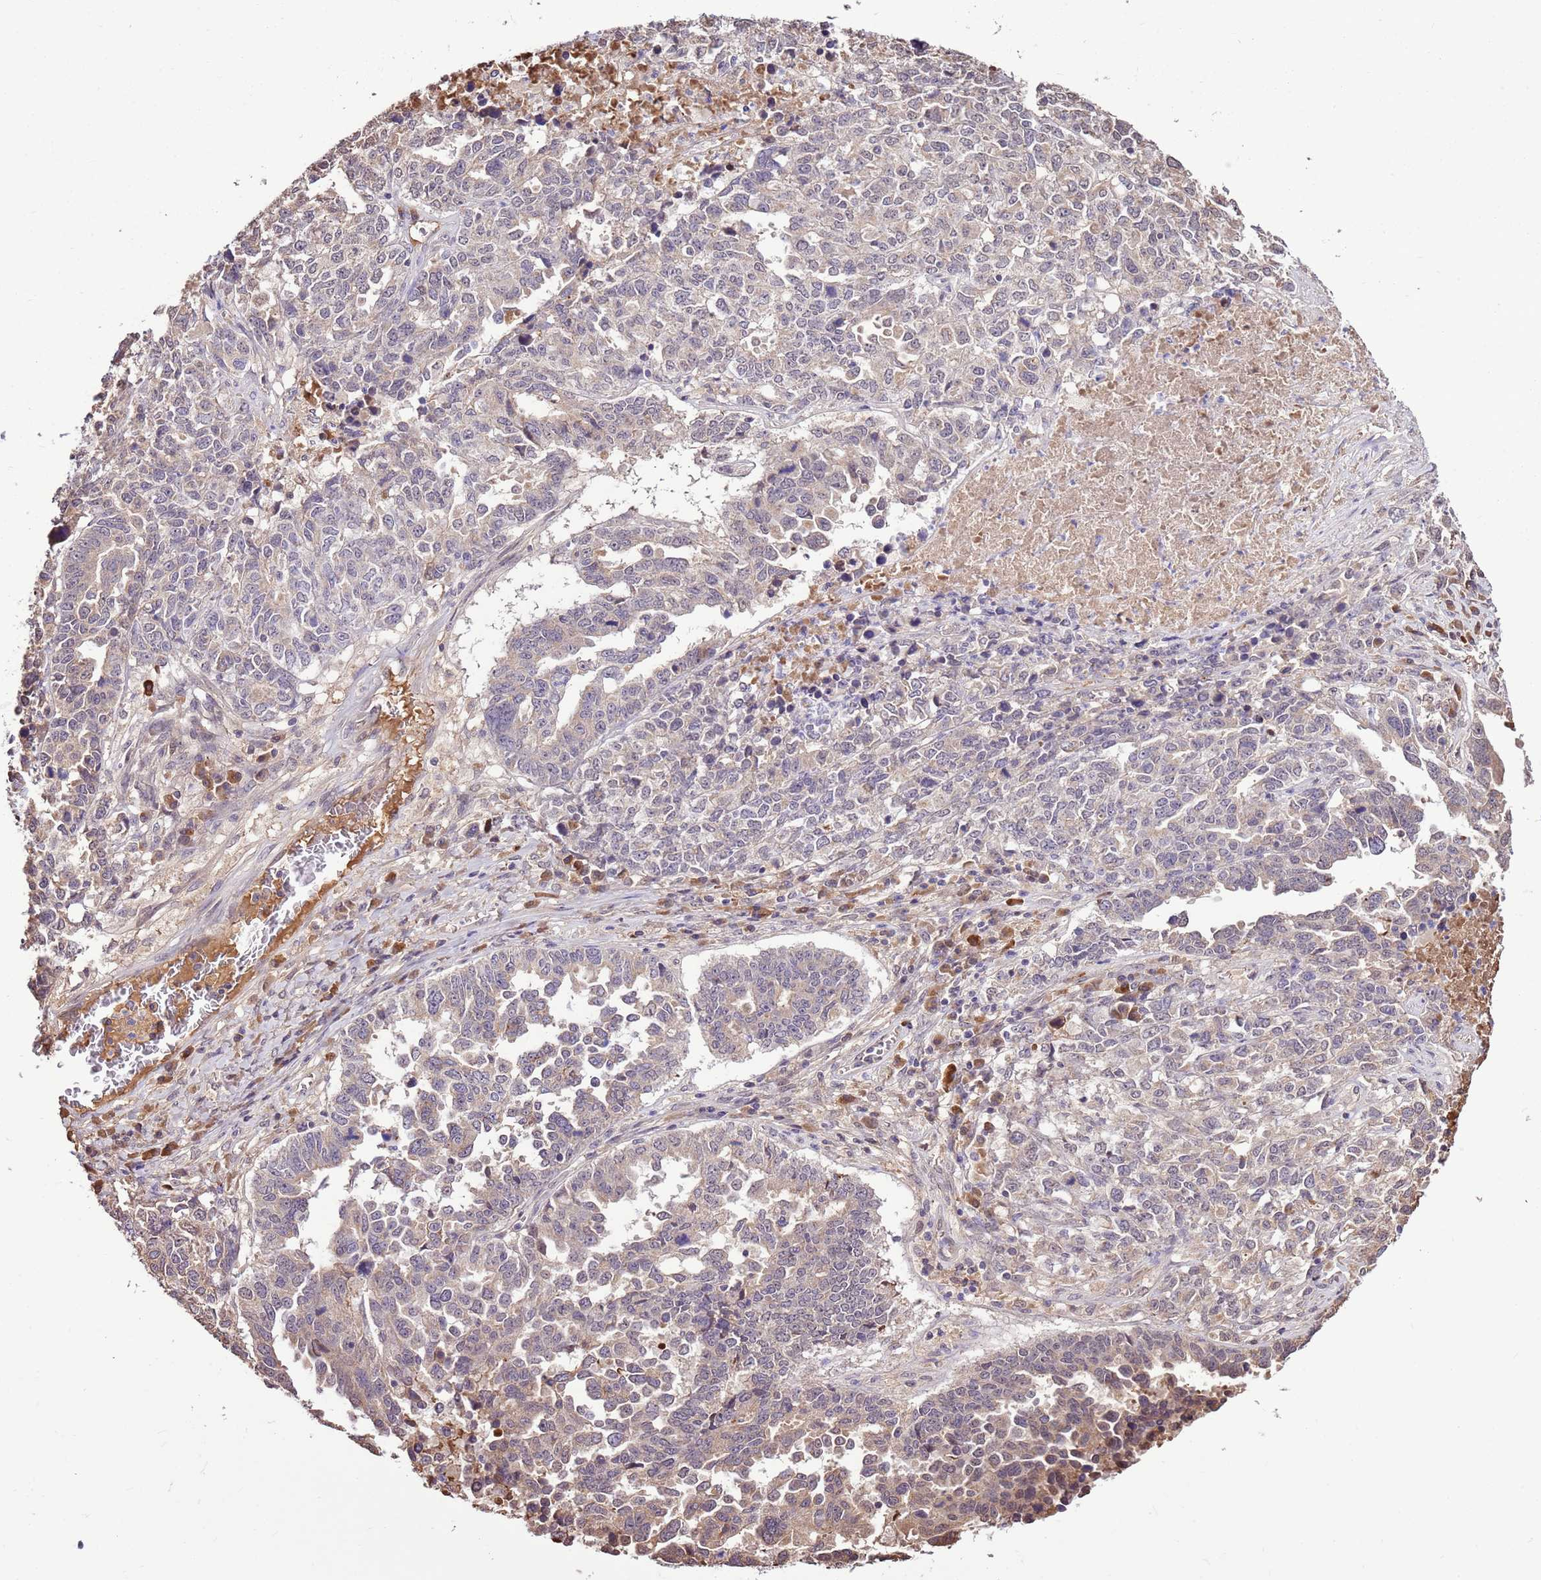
{"staining": {"intensity": "negative", "quantity": "none", "location": "none"}, "tissue": "ovarian cancer", "cell_type": "Tumor cells", "image_type": "cancer", "snomed": [{"axis": "morphology", "description": "Carcinoma, endometroid"}, {"axis": "topography", "description": "Ovary"}], "caption": "This is a micrograph of immunohistochemistry staining of ovarian endometroid carcinoma, which shows no expression in tumor cells.", "gene": "BBS5", "patient": {"sex": "female", "age": 62}}